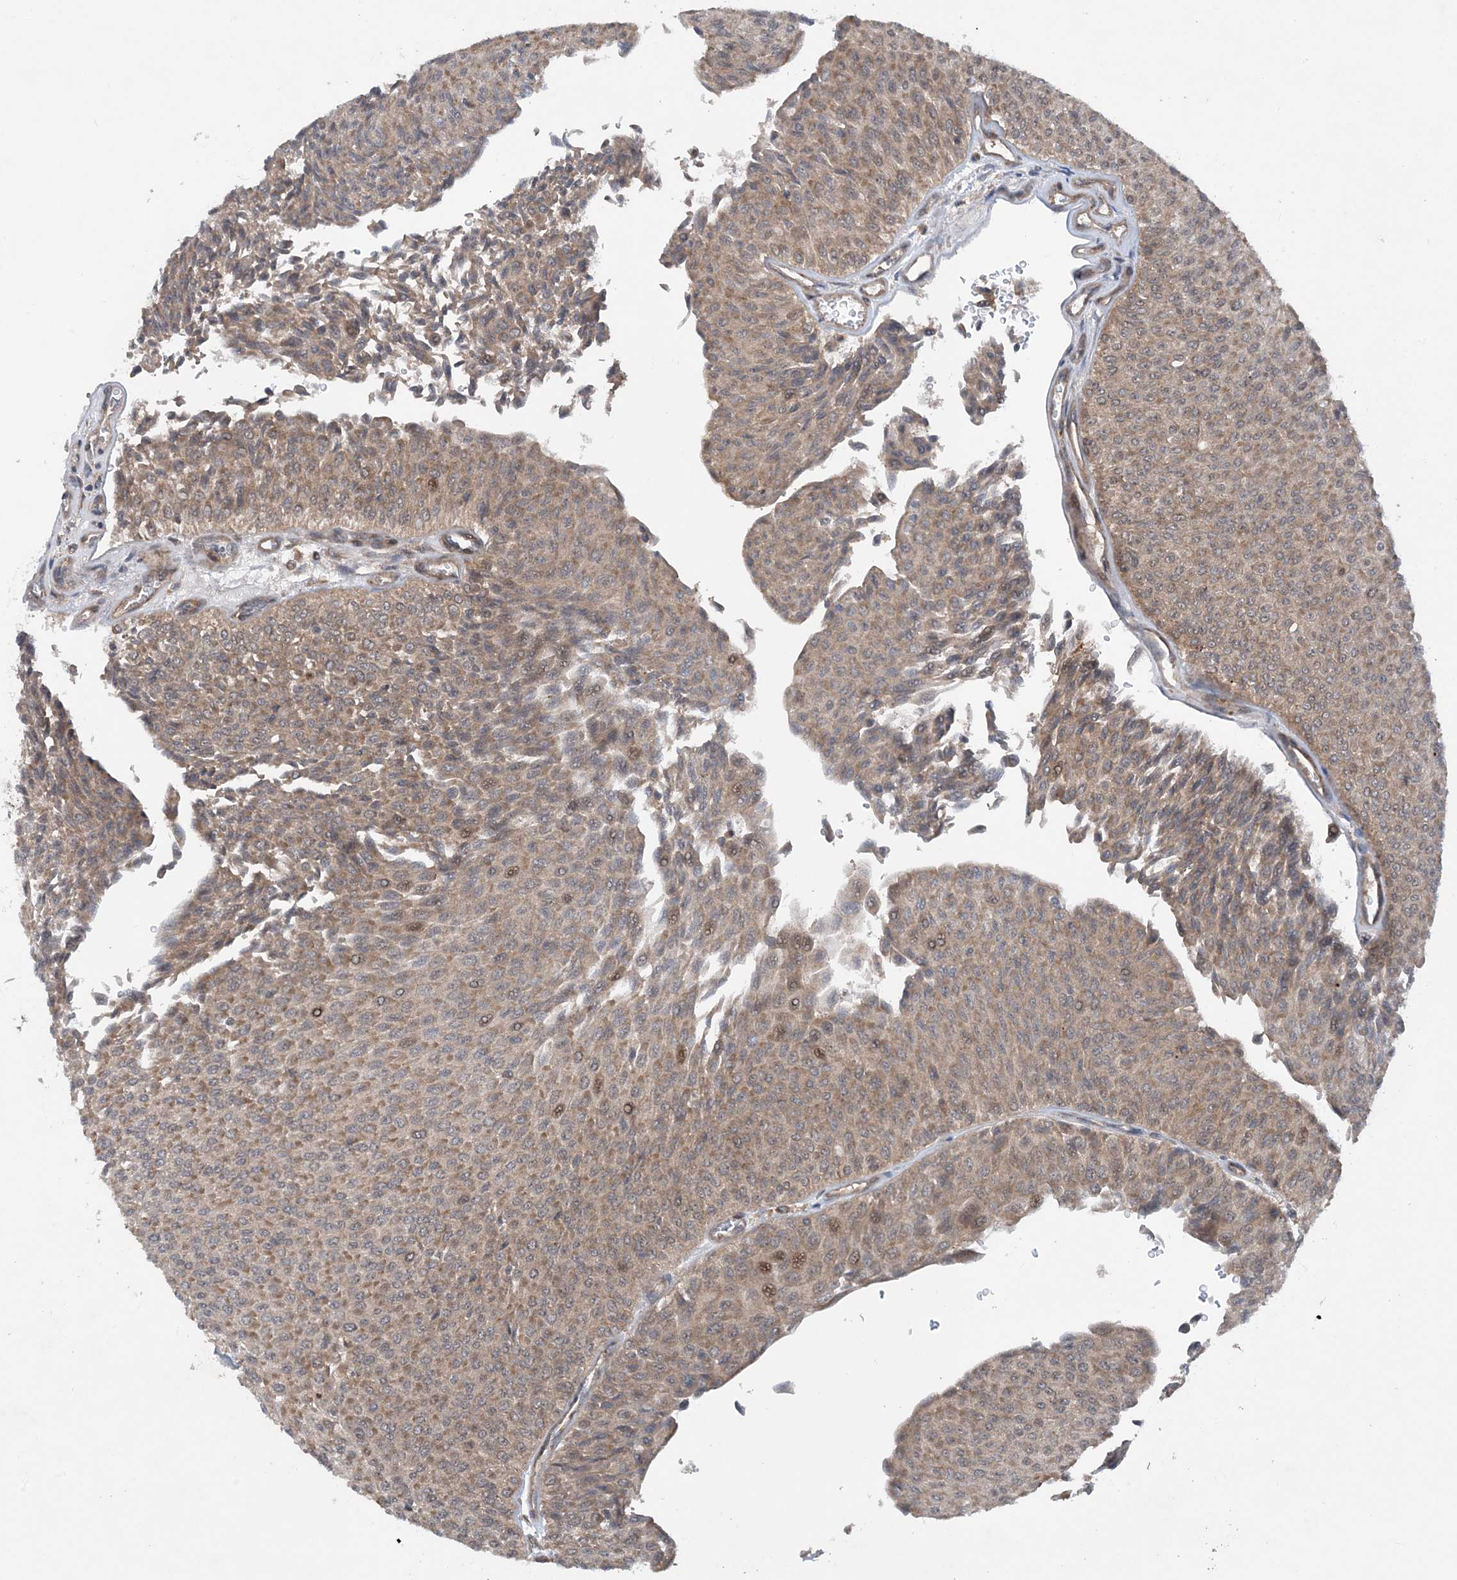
{"staining": {"intensity": "moderate", "quantity": "25%-75%", "location": "cytoplasmic/membranous"}, "tissue": "urothelial cancer", "cell_type": "Tumor cells", "image_type": "cancer", "snomed": [{"axis": "morphology", "description": "Urothelial carcinoma, Low grade"}, {"axis": "topography", "description": "Urinary bladder"}], "caption": "Immunohistochemistry (IHC) micrograph of neoplastic tissue: low-grade urothelial carcinoma stained using immunohistochemistry (IHC) reveals medium levels of moderate protein expression localized specifically in the cytoplasmic/membranous of tumor cells, appearing as a cytoplasmic/membranous brown color.", "gene": "HEMK1", "patient": {"sex": "male", "age": 78}}